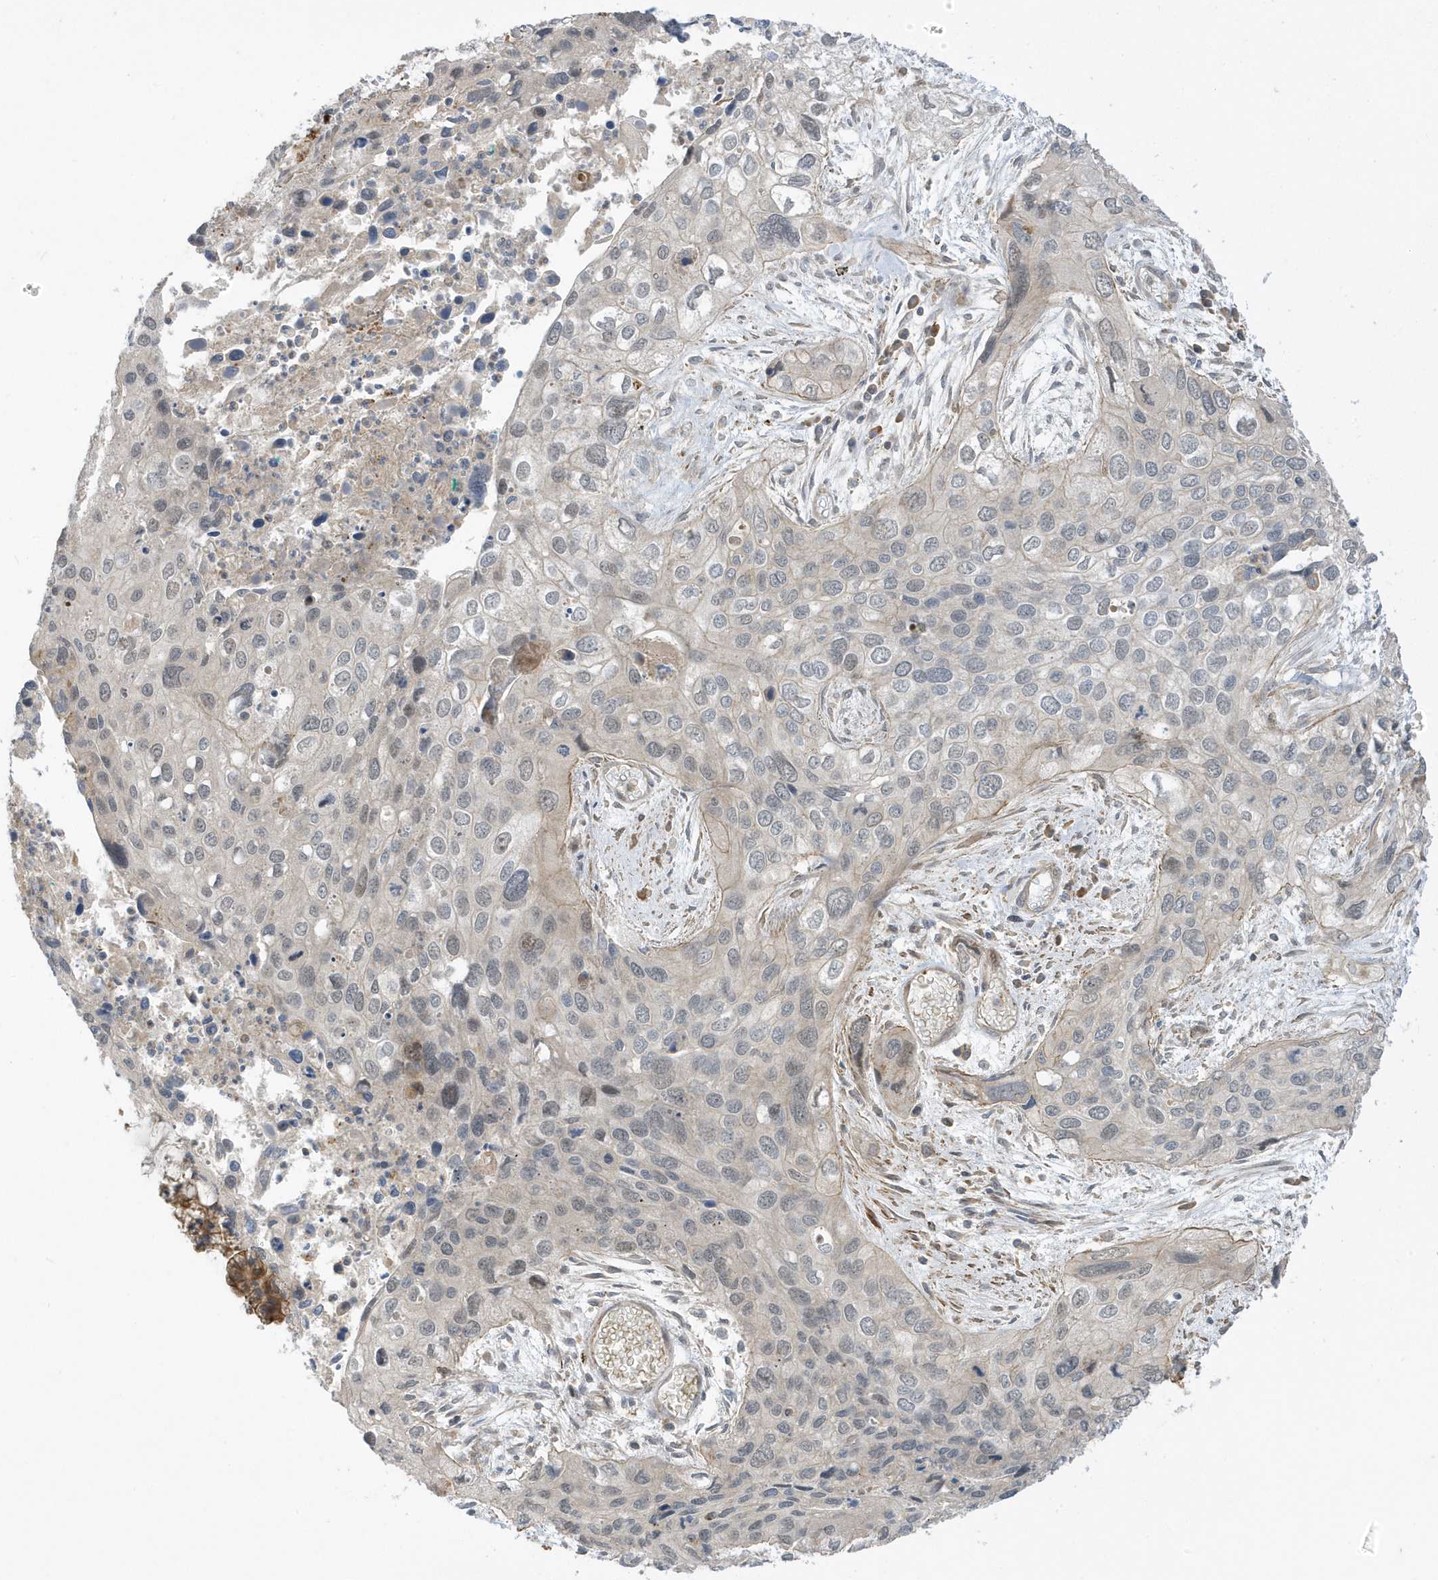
{"staining": {"intensity": "negative", "quantity": "none", "location": "none"}, "tissue": "cervical cancer", "cell_type": "Tumor cells", "image_type": "cancer", "snomed": [{"axis": "morphology", "description": "Squamous cell carcinoma, NOS"}, {"axis": "topography", "description": "Cervix"}], "caption": "Immunohistochemistry (IHC) of human cervical cancer (squamous cell carcinoma) exhibits no positivity in tumor cells. The staining was performed using DAB to visualize the protein expression in brown, while the nuclei were stained in blue with hematoxylin (Magnification: 20x).", "gene": "ZBTB8A", "patient": {"sex": "female", "age": 55}}